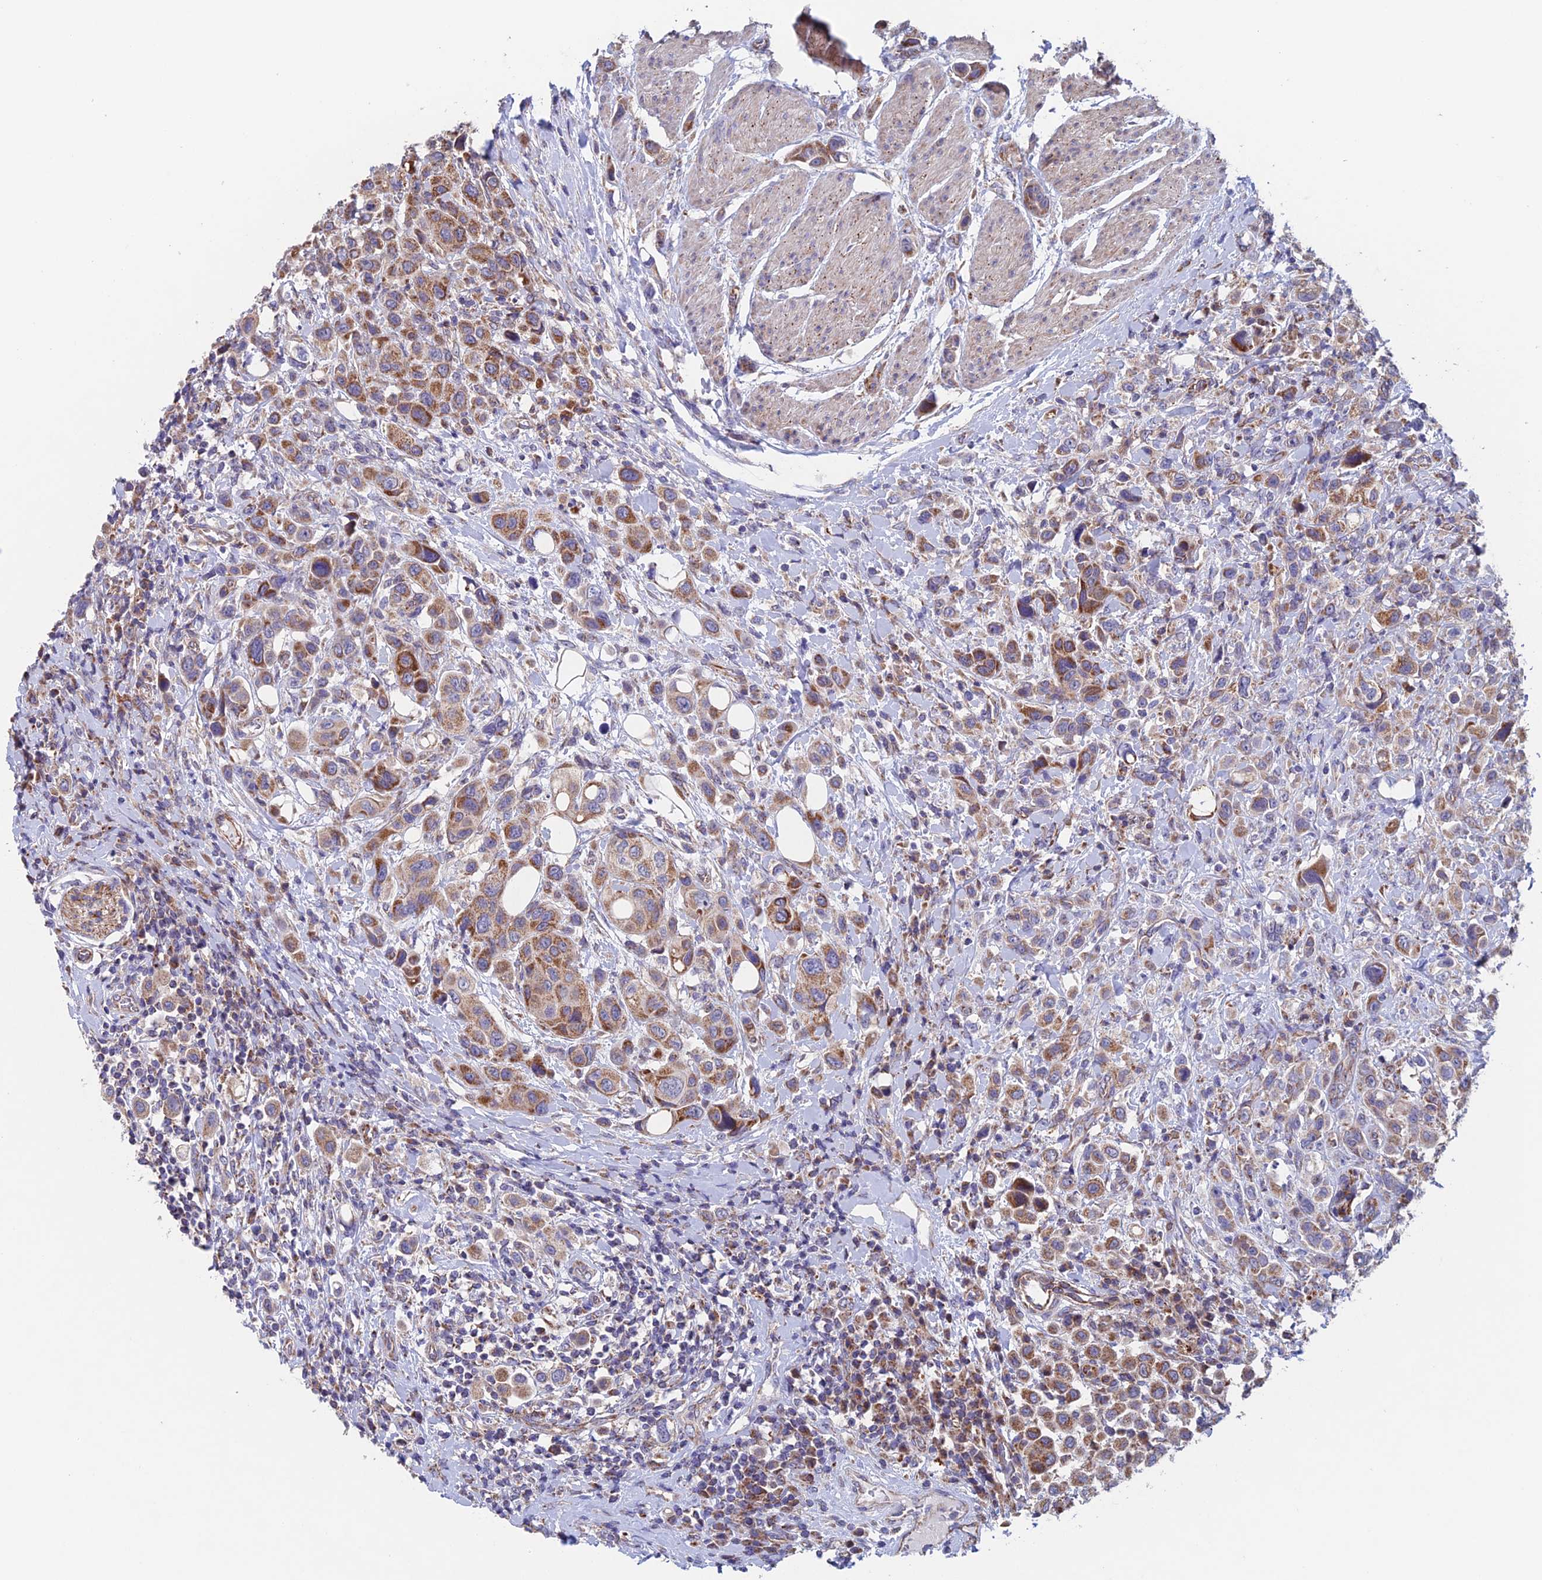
{"staining": {"intensity": "moderate", "quantity": ">75%", "location": "cytoplasmic/membranous"}, "tissue": "urothelial cancer", "cell_type": "Tumor cells", "image_type": "cancer", "snomed": [{"axis": "morphology", "description": "Urothelial carcinoma, High grade"}, {"axis": "topography", "description": "Urinary bladder"}], "caption": "Human urothelial cancer stained with a brown dye displays moderate cytoplasmic/membranous positive positivity in about >75% of tumor cells.", "gene": "MRPL1", "patient": {"sex": "male", "age": 50}}